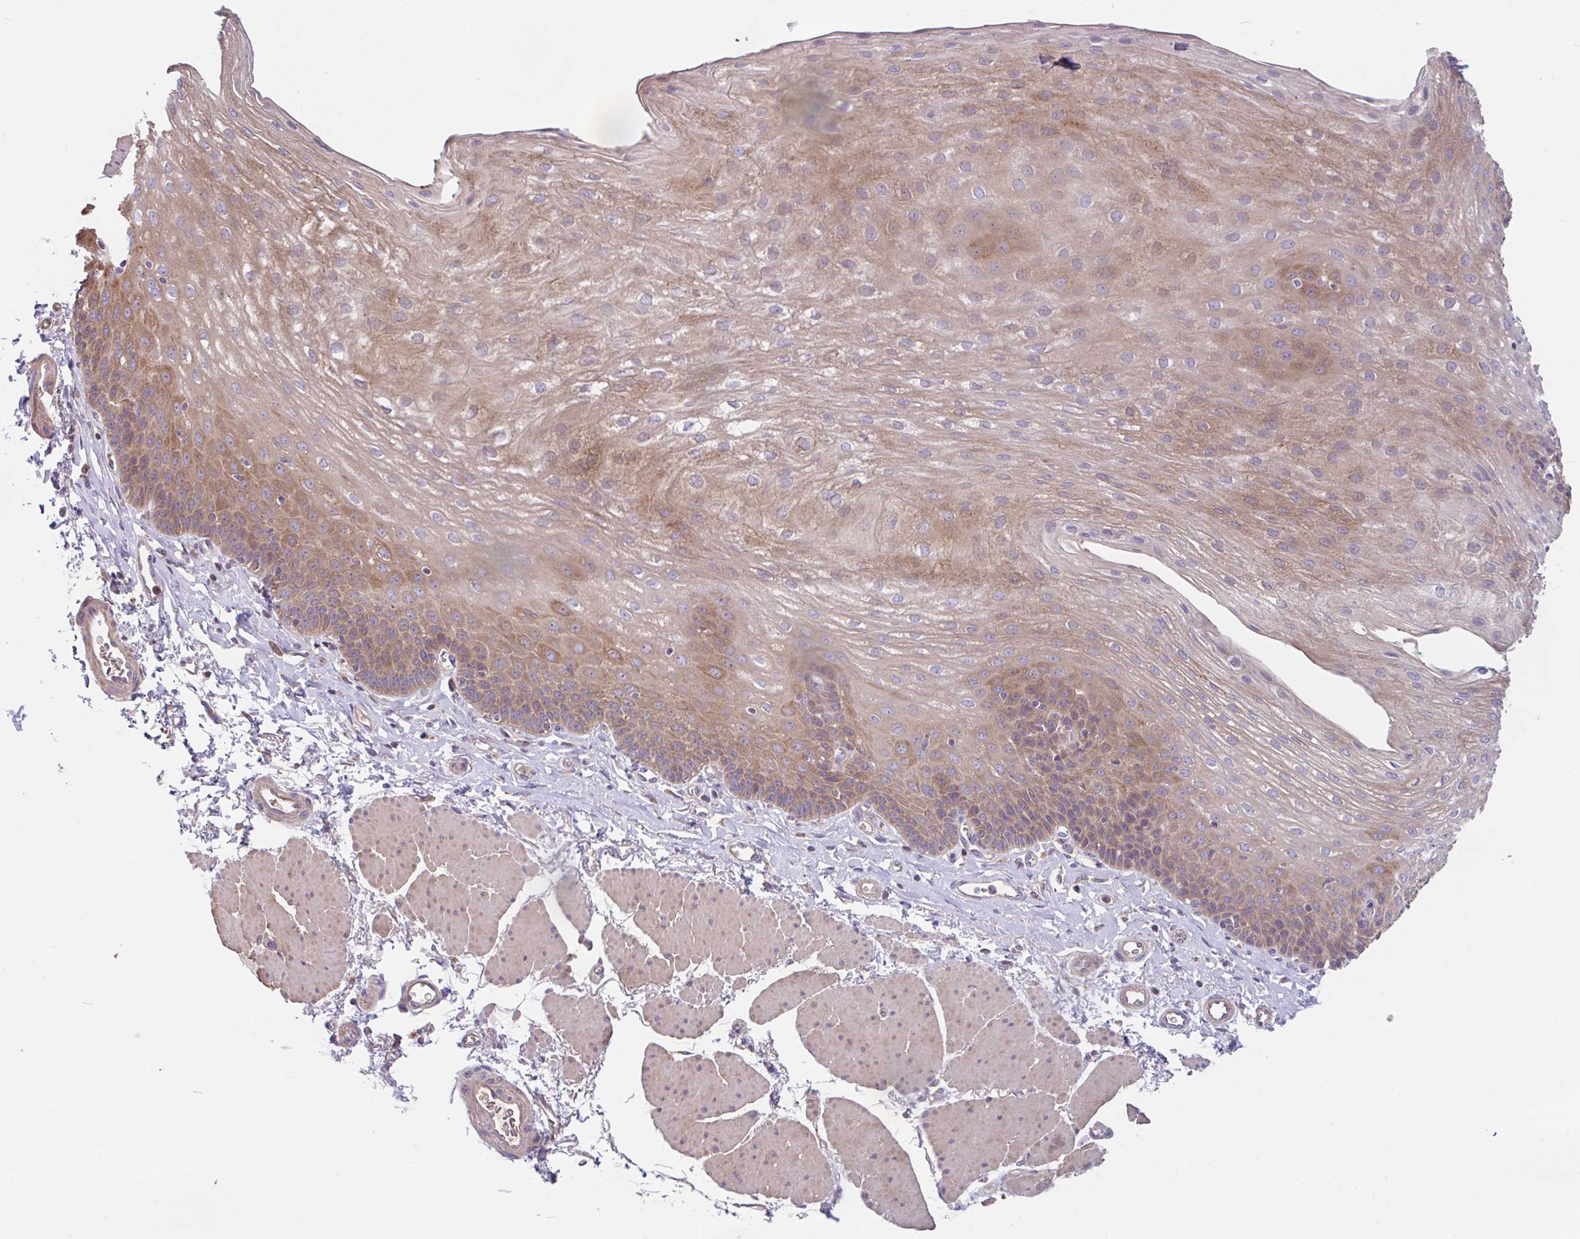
{"staining": {"intensity": "moderate", "quantity": "25%-75%", "location": "cytoplasmic/membranous"}, "tissue": "esophagus", "cell_type": "Squamous epithelial cells", "image_type": "normal", "snomed": [{"axis": "morphology", "description": "Normal tissue, NOS"}, {"axis": "topography", "description": "Esophagus"}], "caption": "Unremarkable esophagus was stained to show a protein in brown. There is medium levels of moderate cytoplasmic/membranous expression in about 25%-75% of squamous epithelial cells.", "gene": "RALBP1", "patient": {"sex": "female", "age": 81}}